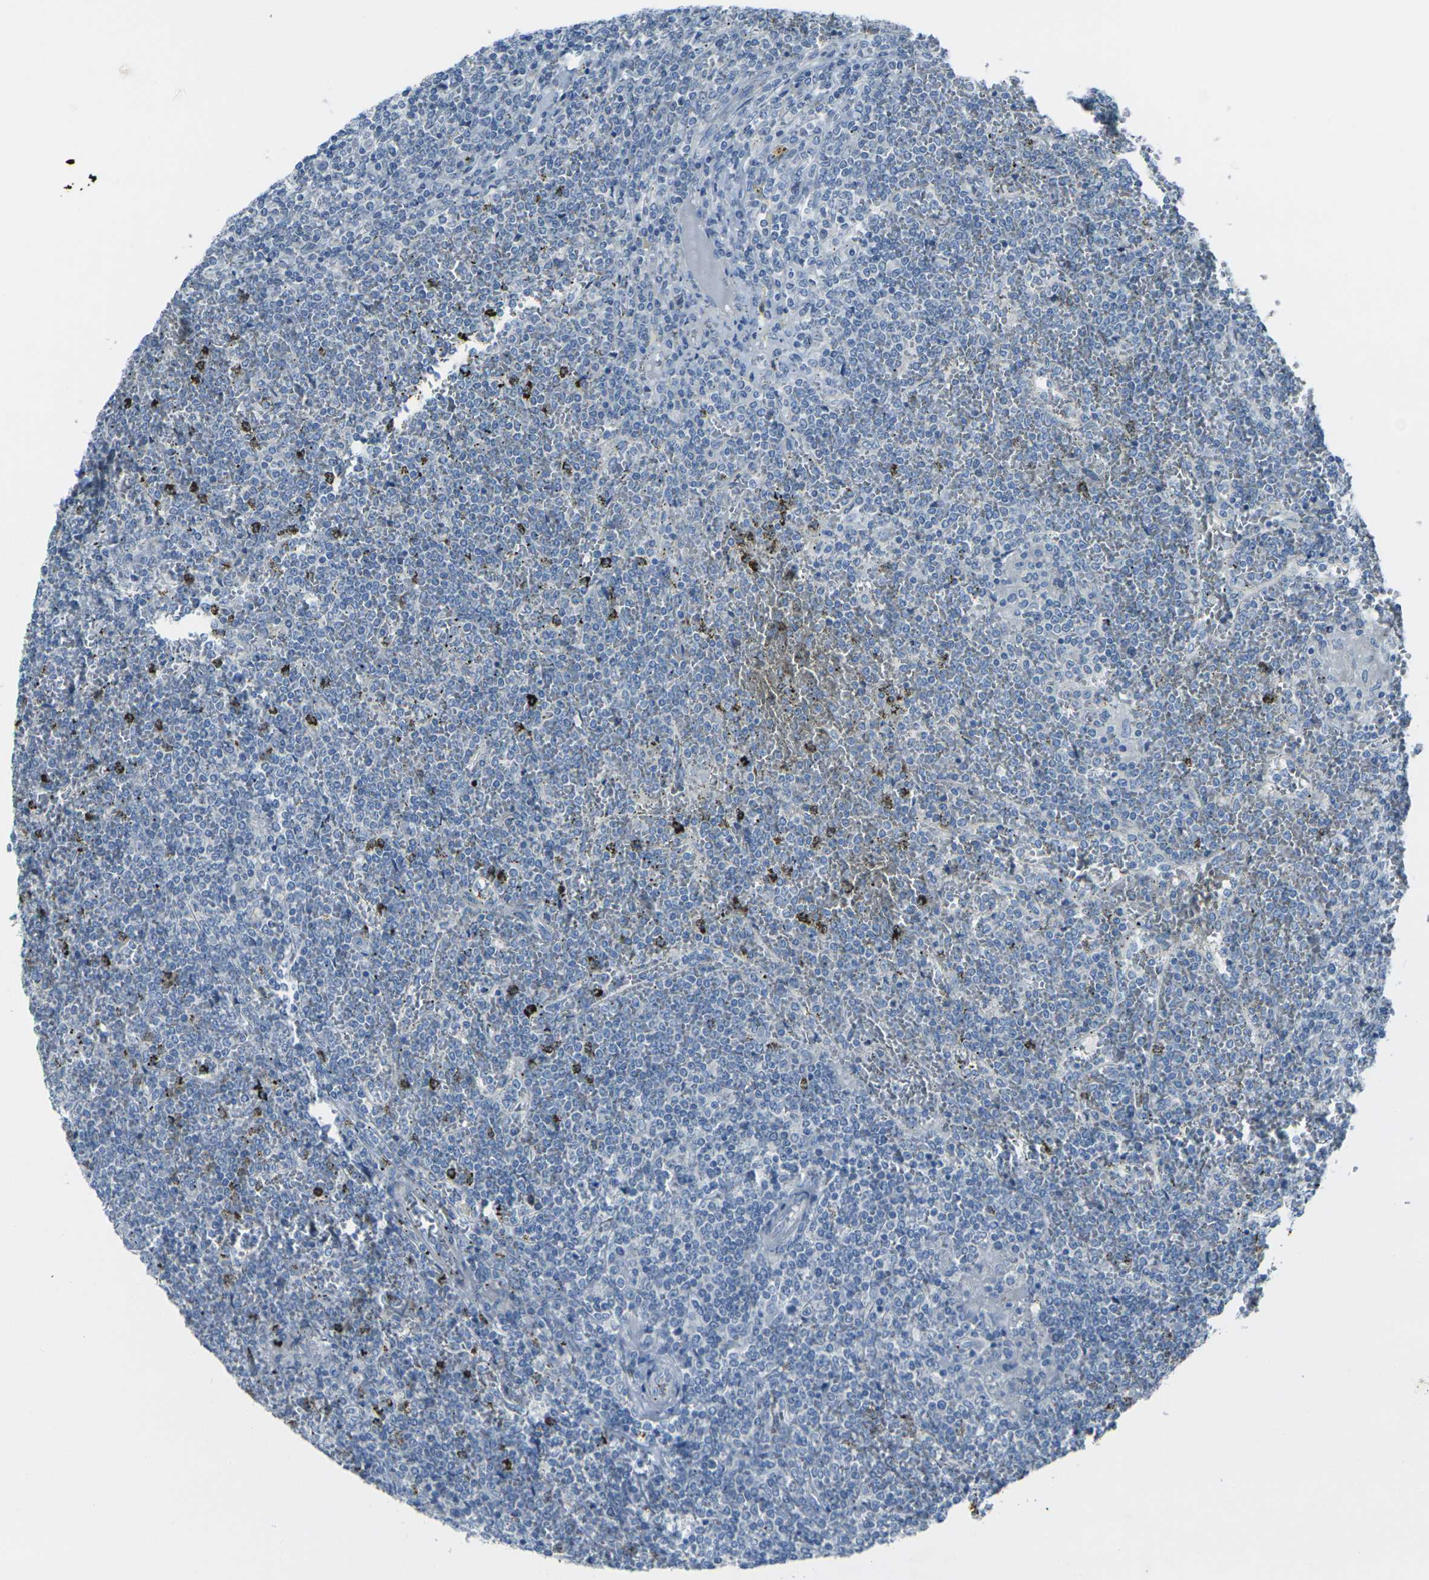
{"staining": {"intensity": "negative", "quantity": "none", "location": "none"}, "tissue": "lymphoma", "cell_type": "Tumor cells", "image_type": "cancer", "snomed": [{"axis": "morphology", "description": "Malignant lymphoma, non-Hodgkin's type, Low grade"}, {"axis": "topography", "description": "Spleen"}], "caption": "High magnification brightfield microscopy of low-grade malignant lymphoma, non-Hodgkin's type stained with DAB (brown) and counterstained with hematoxylin (blue): tumor cells show no significant expression.", "gene": "ANKRD46", "patient": {"sex": "female", "age": 19}}